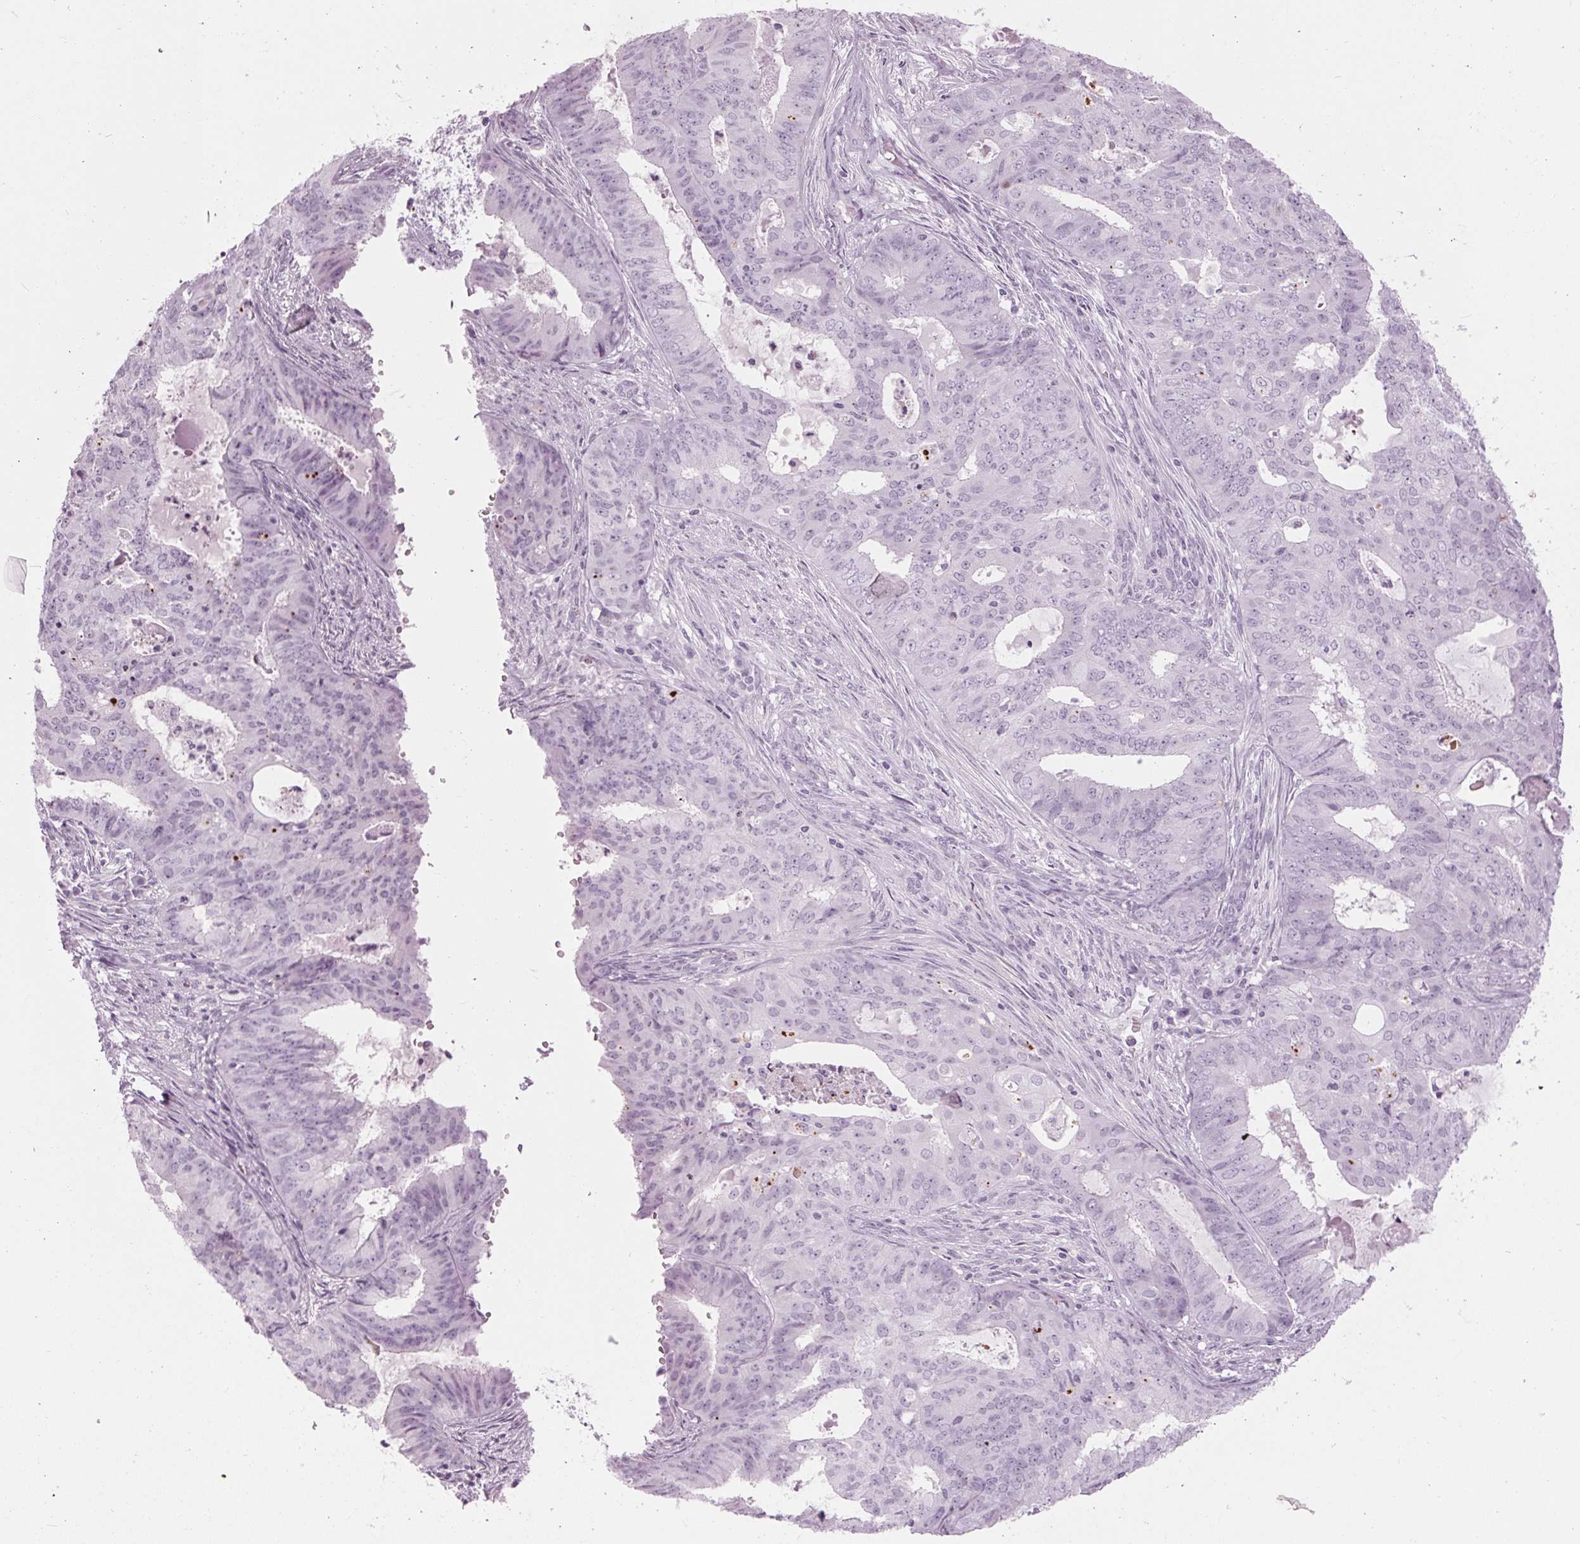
{"staining": {"intensity": "negative", "quantity": "none", "location": "none"}, "tissue": "endometrial cancer", "cell_type": "Tumor cells", "image_type": "cancer", "snomed": [{"axis": "morphology", "description": "Adenocarcinoma, NOS"}, {"axis": "topography", "description": "Endometrium"}], "caption": "Tumor cells are negative for brown protein staining in endometrial adenocarcinoma.", "gene": "CYP3A43", "patient": {"sex": "female", "age": 62}}